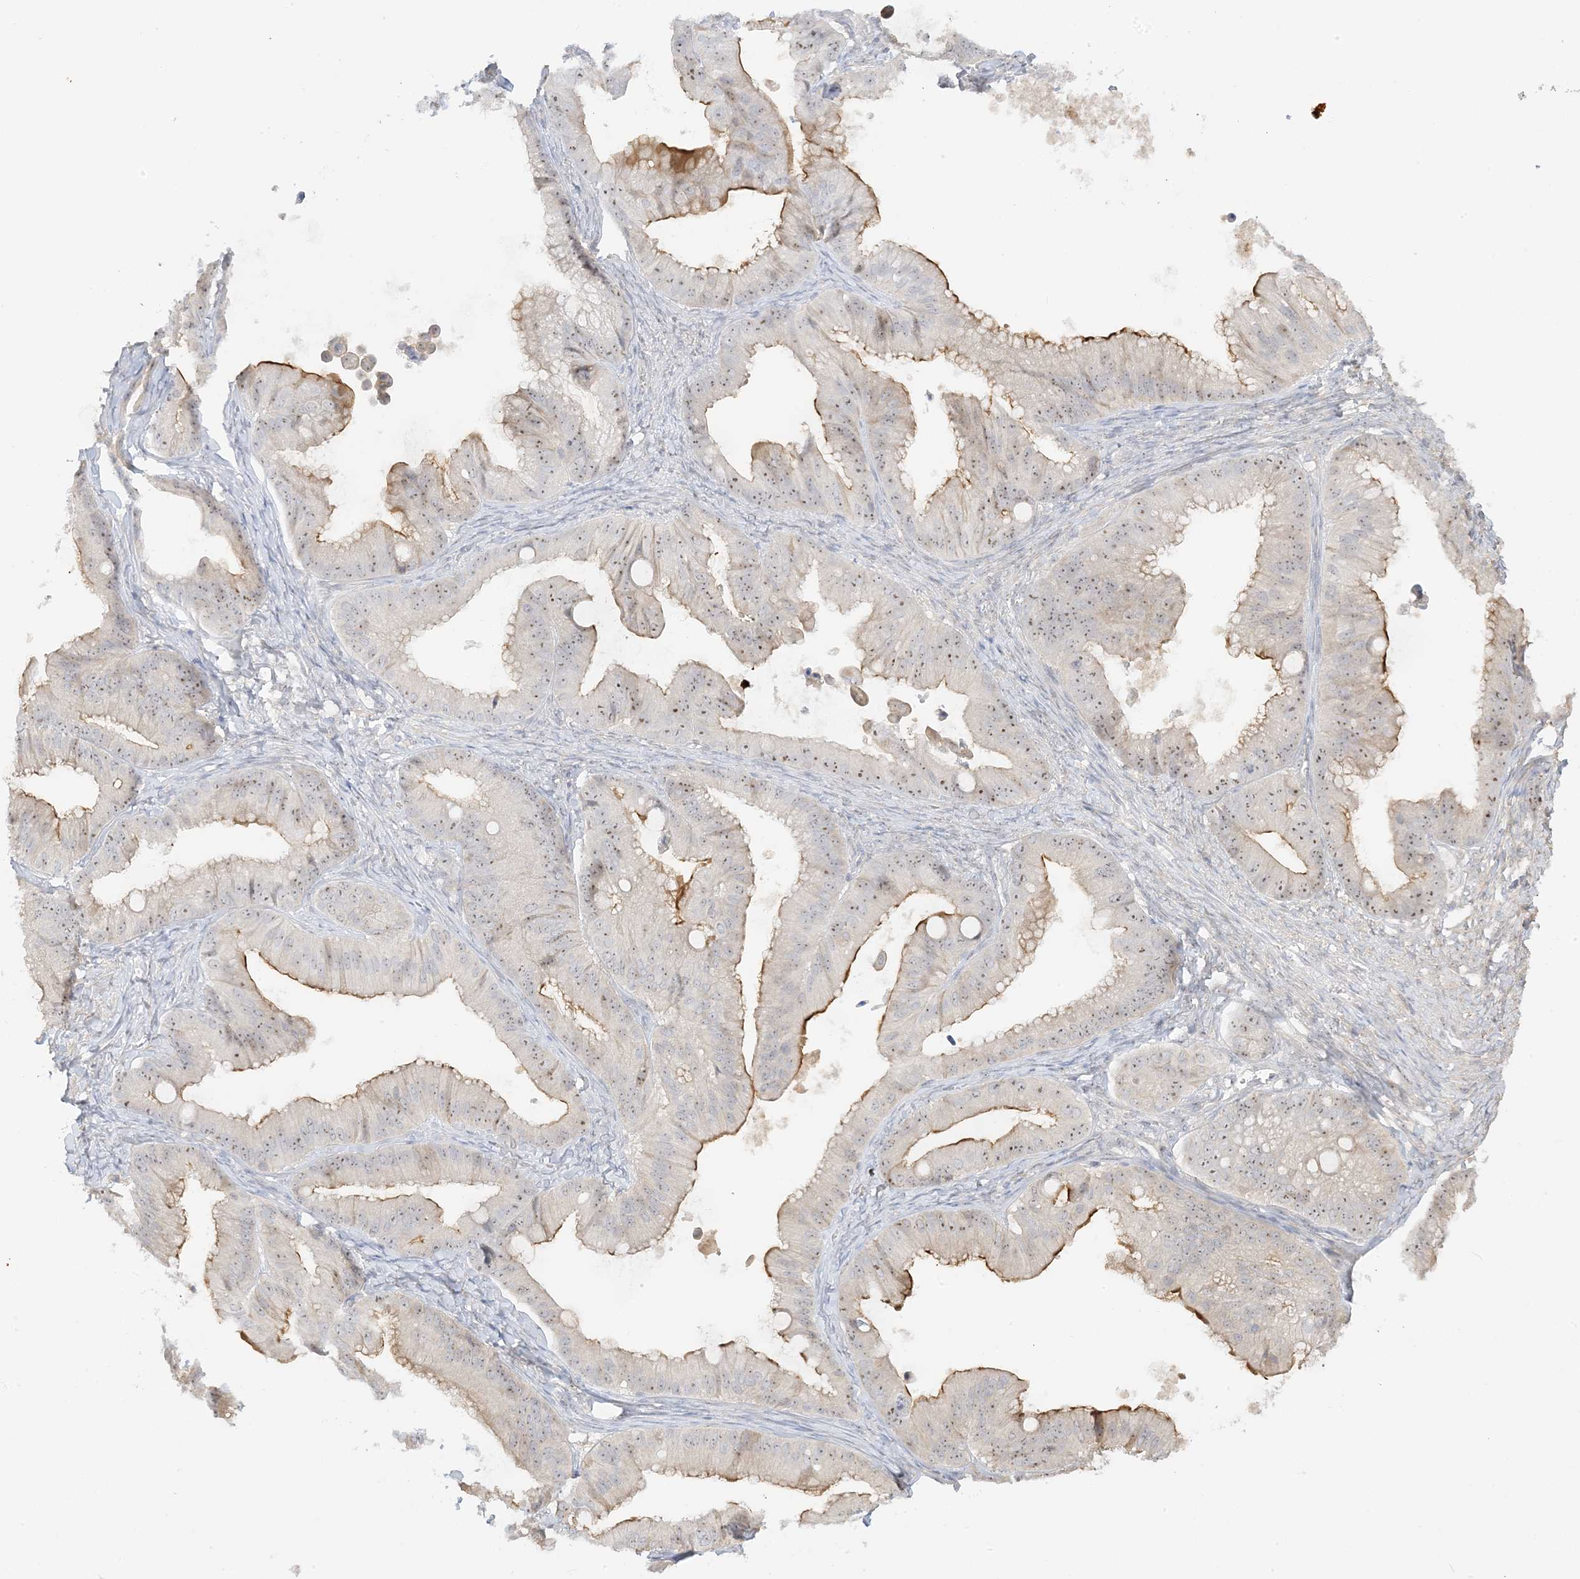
{"staining": {"intensity": "strong", "quantity": "25%-75%", "location": "cytoplasmic/membranous,nuclear"}, "tissue": "ovarian cancer", "cell_type": "Tumor cells", "image_type": "cancer", "snomed": [{"axis": "morphology", "description": "Cystadenocarcinoma, mucinous, NOS"}, {"axis": "topography", "description": "Ovary"}], "caption": "Human mucinous cystadenocarcinoma (ovarian) stained for a protein (brown) shows strong cytoplasmic/membranous and nuclear positive expression in approximately 25%-75% of tumor cells.", "gene": "ETAA1", "patient": {"sex": "female", "age": 71}}